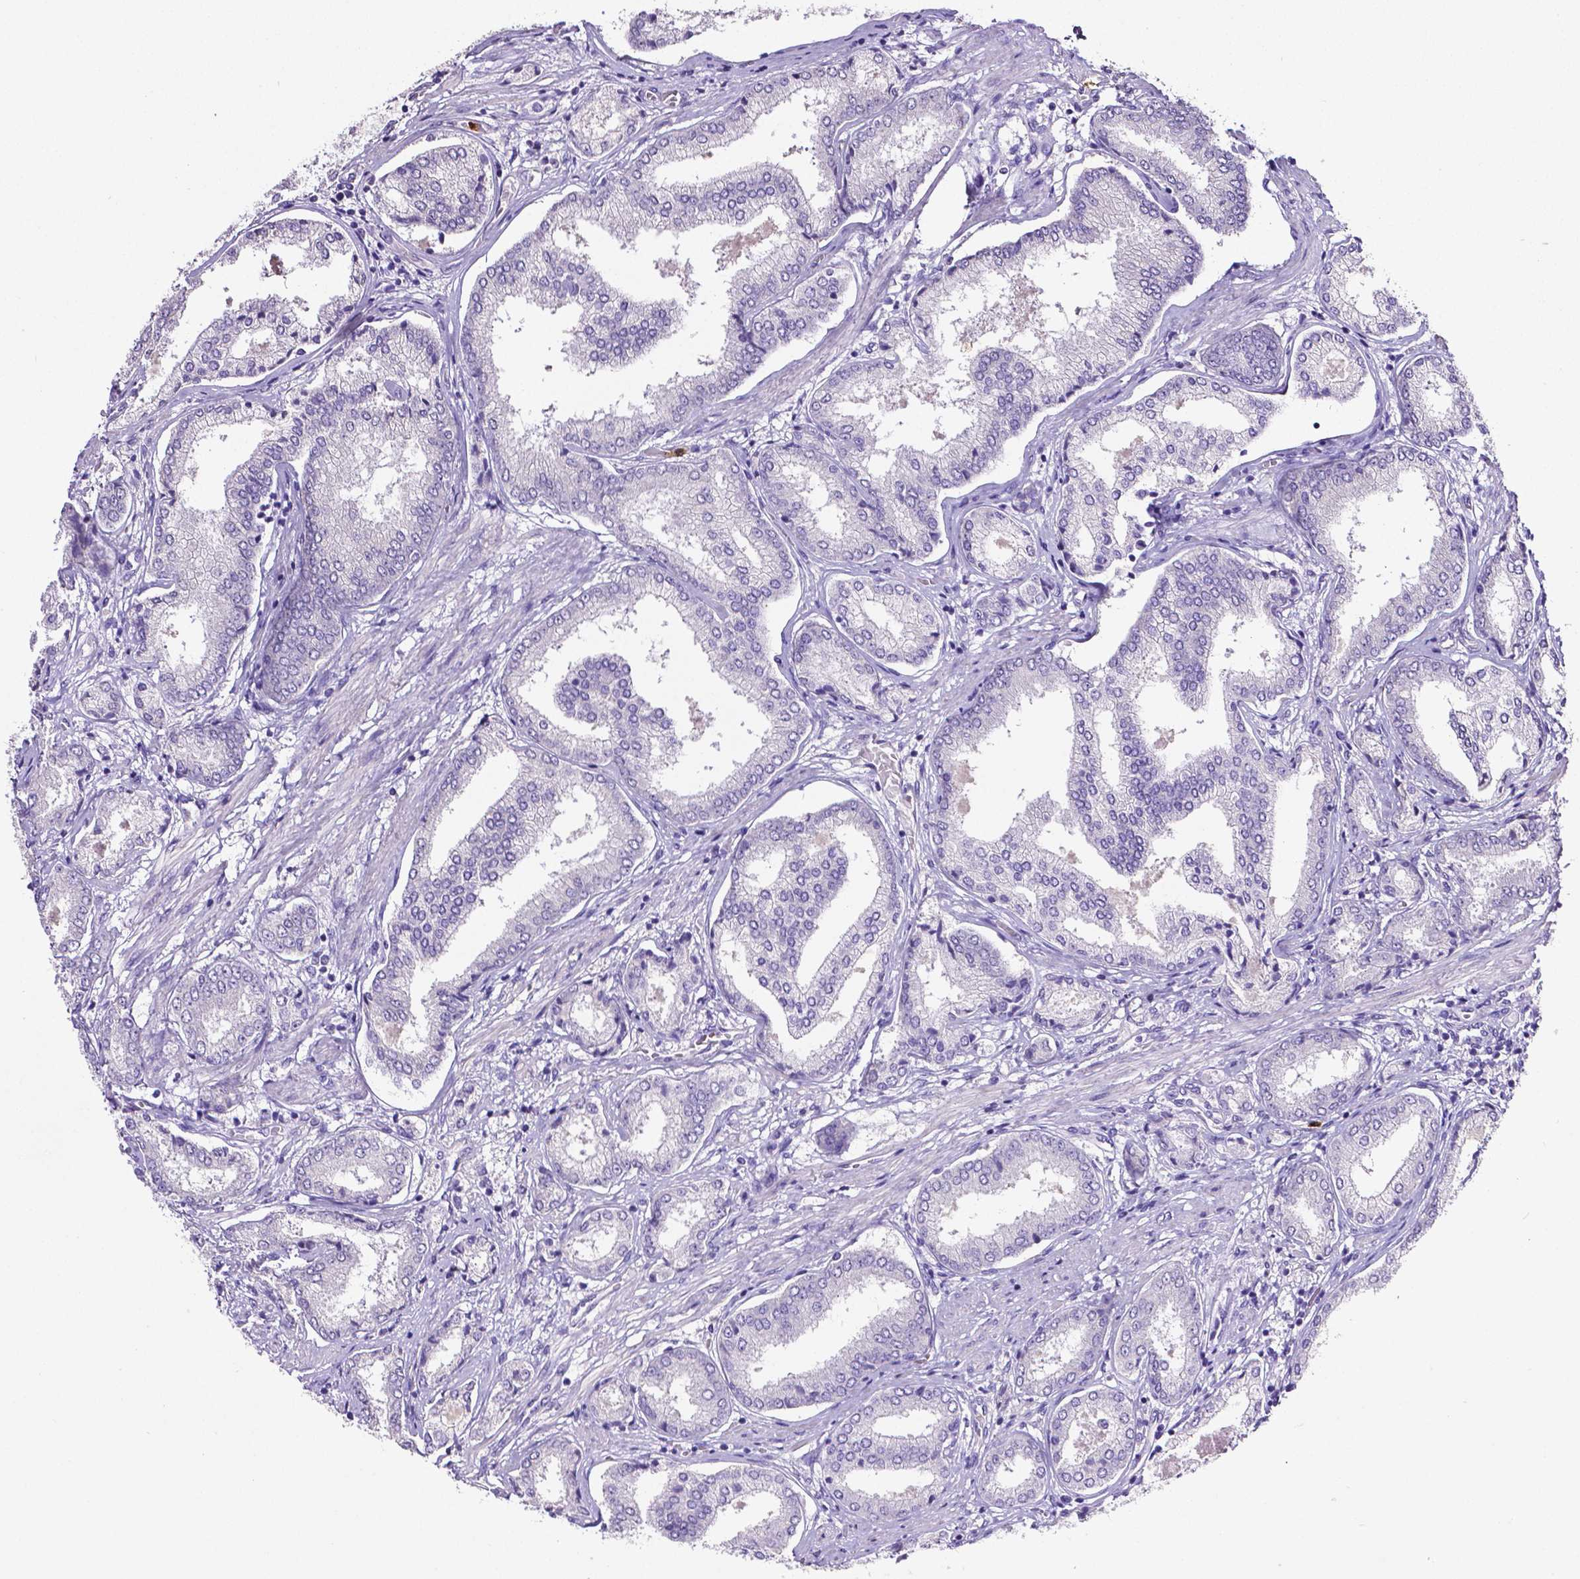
{"staining": {"intensity": "negative", "quantity": "none", "location": "none"}, "tissue": "prostate cancer", "cell_type": "Tumor cells", "image_type": "cancer", "snomed": [{"axis": "morphology", "description": "Adenocarcinoma, NOS"}, {"axis": "topography", "description": "Prostate"}], "caption": "Immunohistochemical staining of prostate adenocarcinoma reveals no significant staining in tumor cells. The staining was performed using DAB to visualize the protein expression in brown, while the nuclei were stained in blue with hematoxylin (Magnification: 20x).", "gene": "MMP9", "patient": {"sex": "male", "age": 63}}